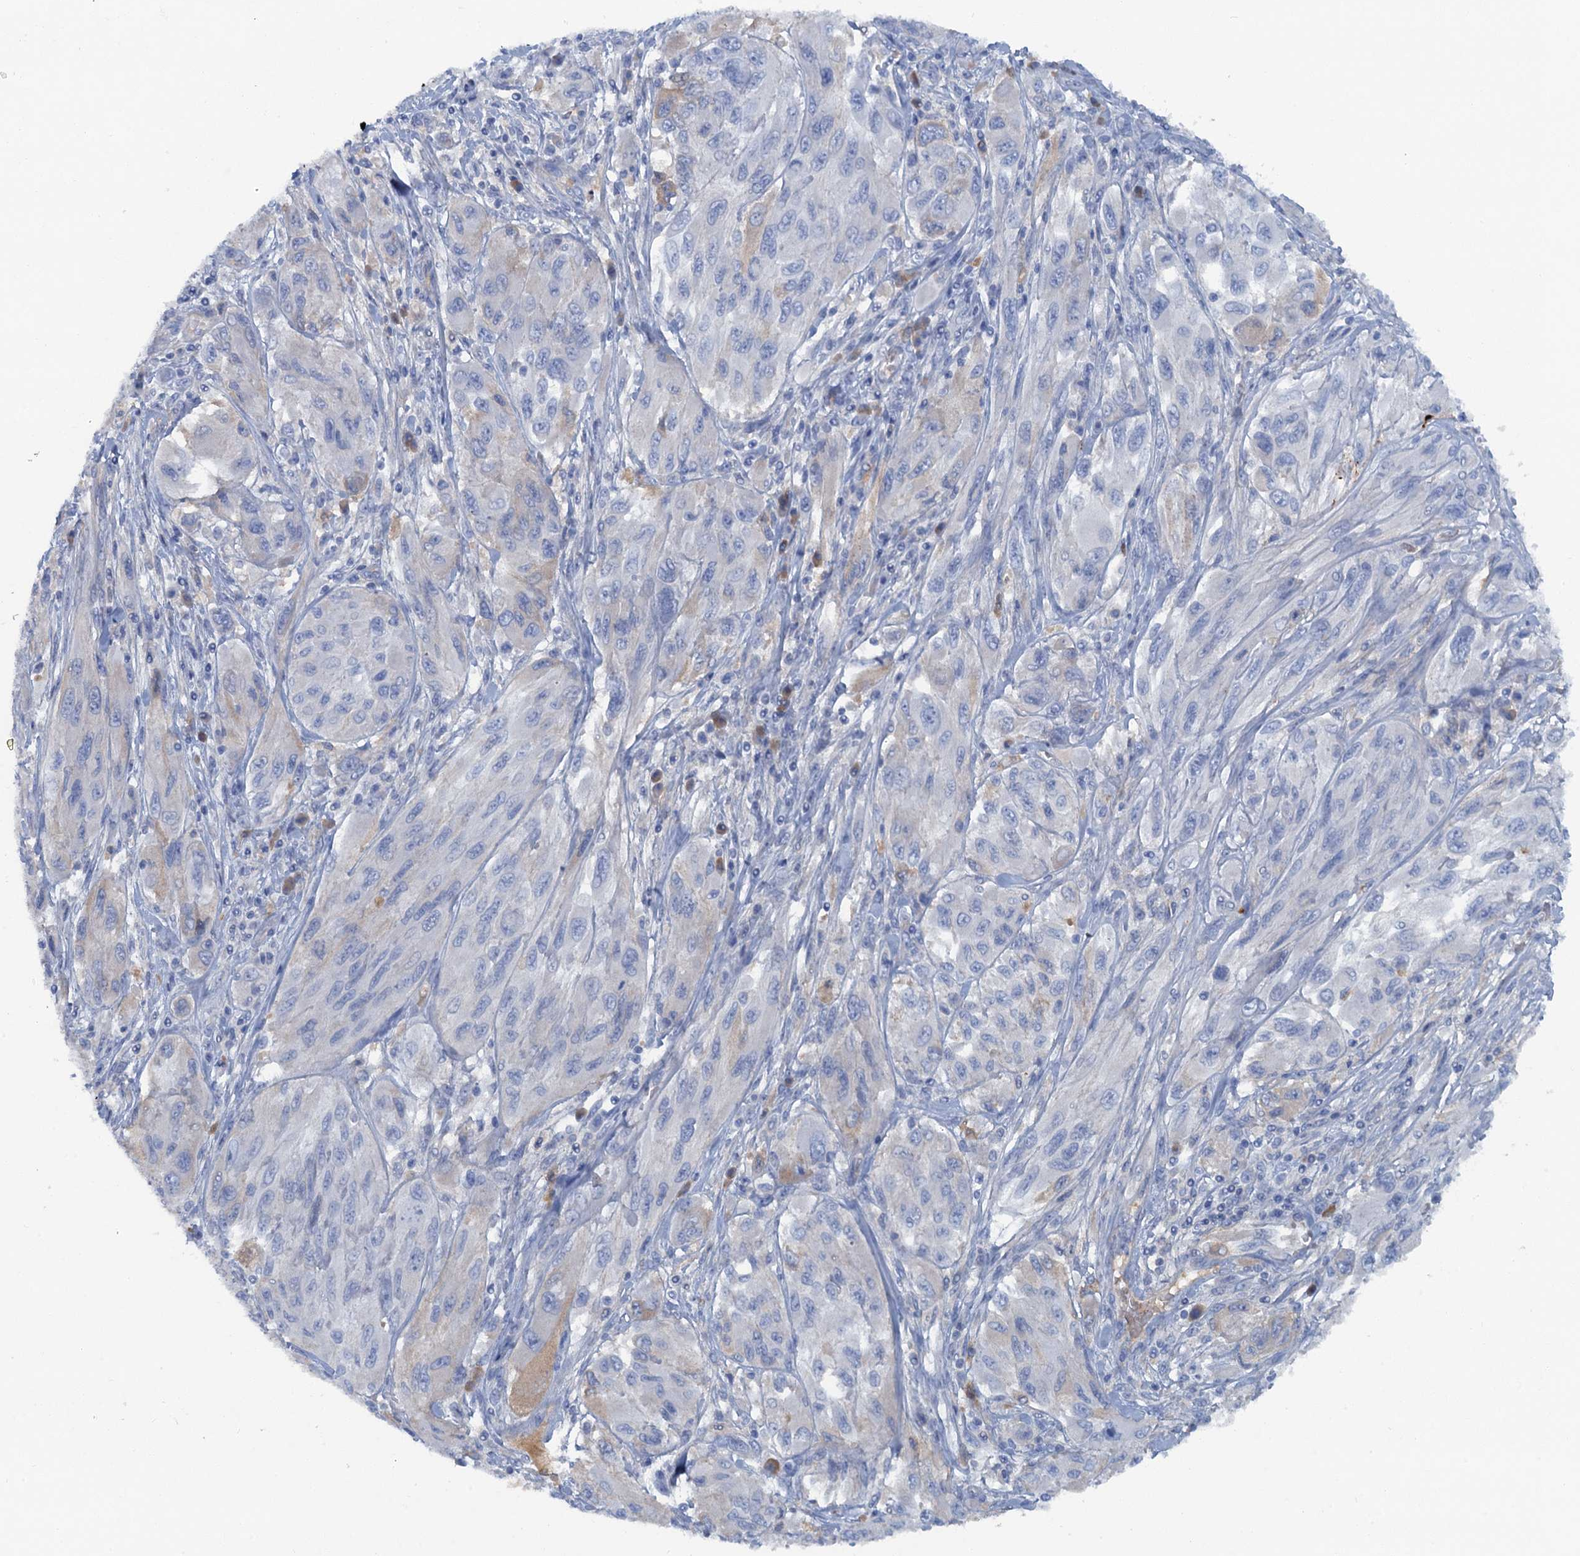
{"staining": {"intensity": "negative", "quantity": "none", "location": "none"}, "tissue": "melanoma", "cell_type": "Tumor cells", "image_type": "cancer", "snomed": [{"axis": "morphology", "description": "Malignant melanoma, NOS"}, {"axis": "topography", "description": "Skin"}], "caption": "Immunohistochemistry image of neoplastic tissue: melanoma stained with DAB exhibits no significant protein expression in tumor cells.", "gene": "MYADML2", "patient": {"sex": "female", "age": 91}}